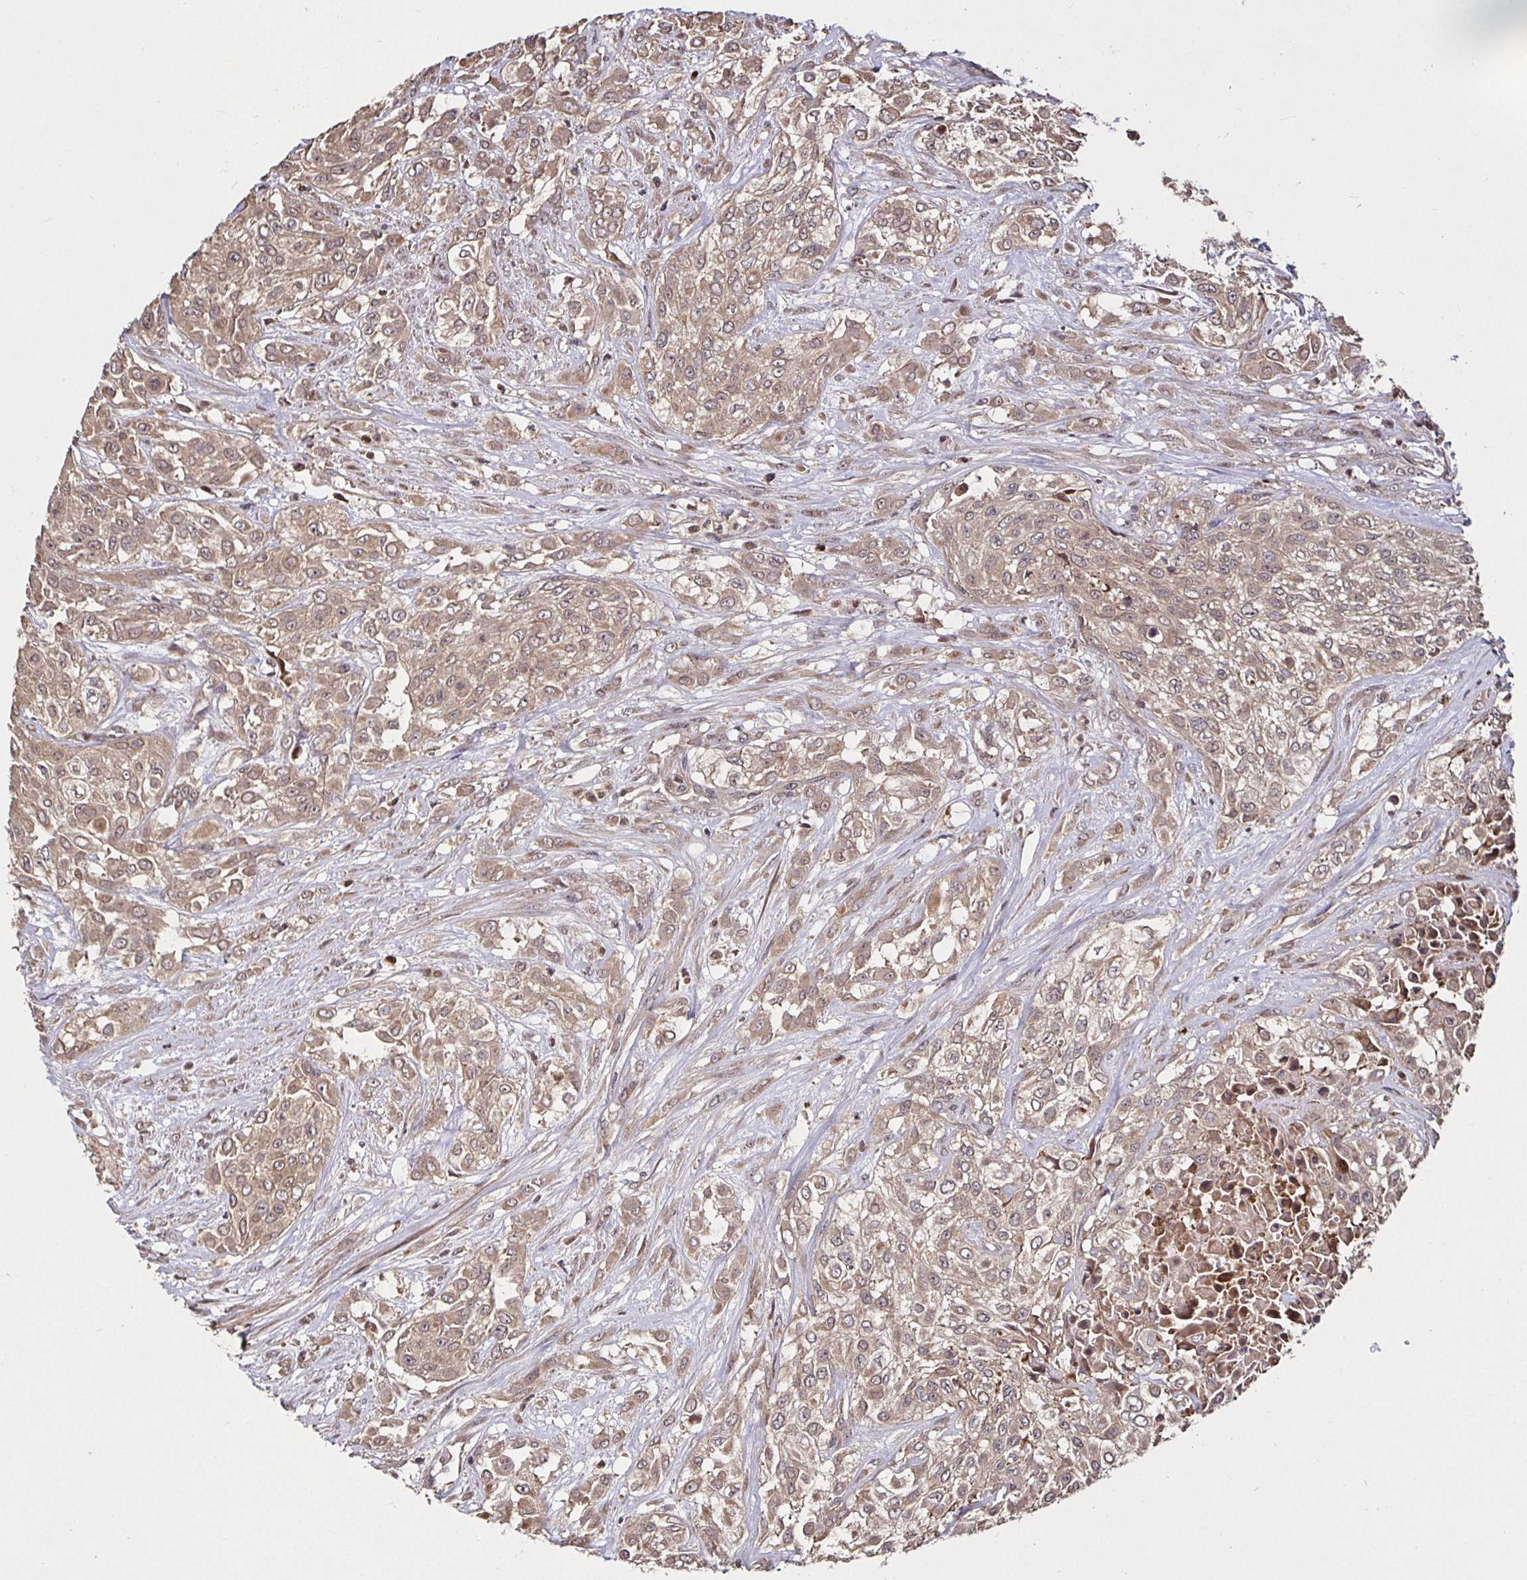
{"staining": {"intensity": "weak", "quantity": ">75%", "location": "cytoplasmic/membranous"}, "tissue": "urothelial cancer", "cell_type": "Tumor cells", "image_type": "cancer", "snomed": [{"axis": "morphology", "description": "Urothelial carcinoma, High grade"}, {"axis": "topography", "description": "Urinary bladder"}], "caption": "A low amount of weak cytoplasmic/membranous expression is appreciated in about >75% of tumor cells in high-grade urothelial carcinoma tissue. Using DAB (brown) and hematoxylin (blue) stains, captured at high magnification using brightfield microscopy.", "gene": "SMYD3", "patient": {"sex": "male", "age": 57}}